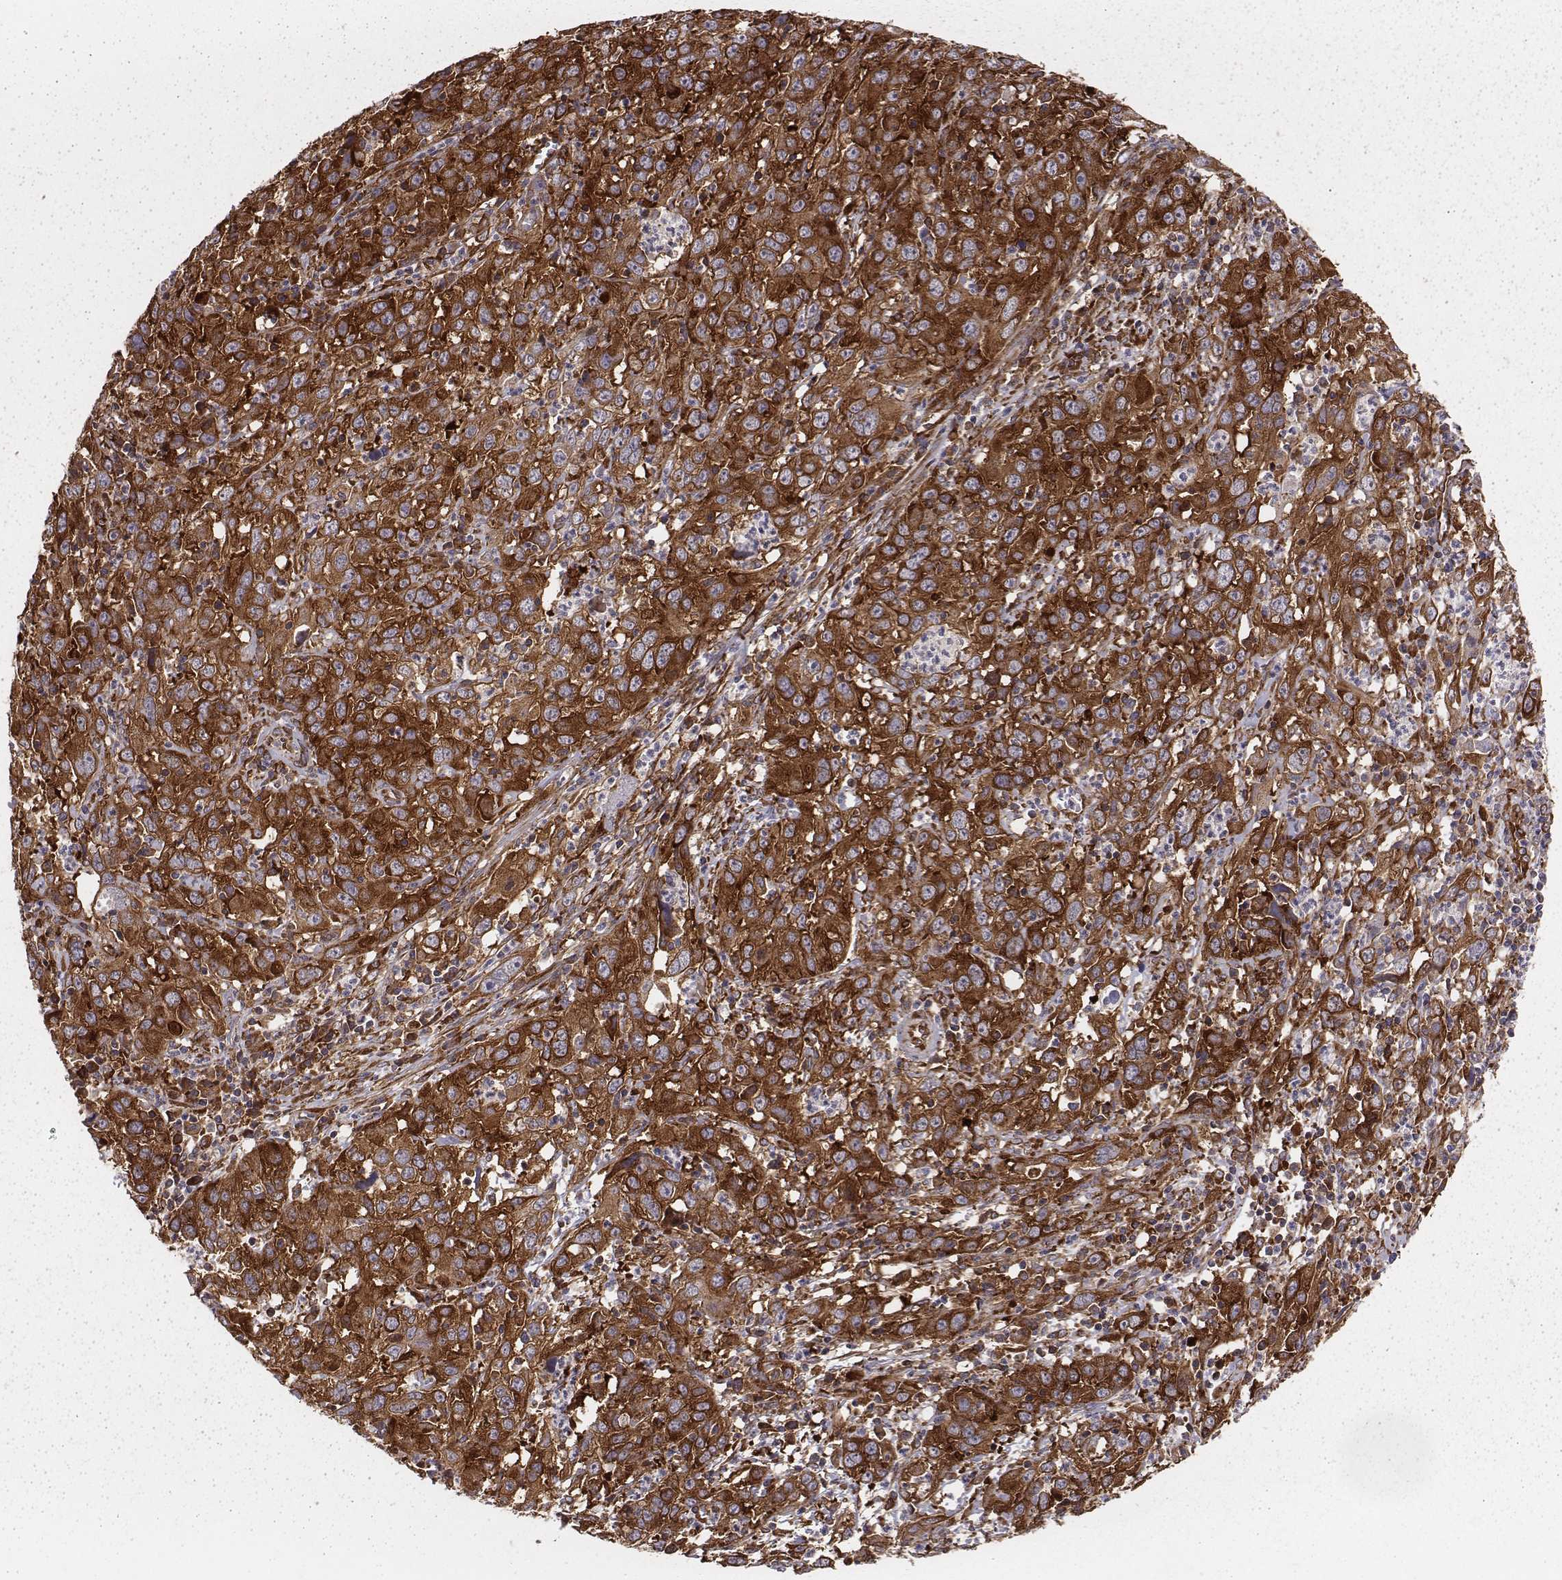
{"staining": {"intensity": "strong", "quantity": ">75%", "location": "cytoplasmic/membranous"}, "tissue": "cervical cancer", "cell_type": "Tumor cells", "image_type": "cancer", "snomed": [{"axis": "morphology", "description": "Squamous cell carcinoma, NOS"}, {"axis": "topography", "description": "Cervix"}], "caption": "There is high levels of strong cytoplasmic/membranous staining in tumor cells of cervical cancer (squamous cell carcinoma), as demonstrated by immunohistochemical staining (brown color).", "gene": "TXLNA", "patient": {"sex": "female", "age": 32}}